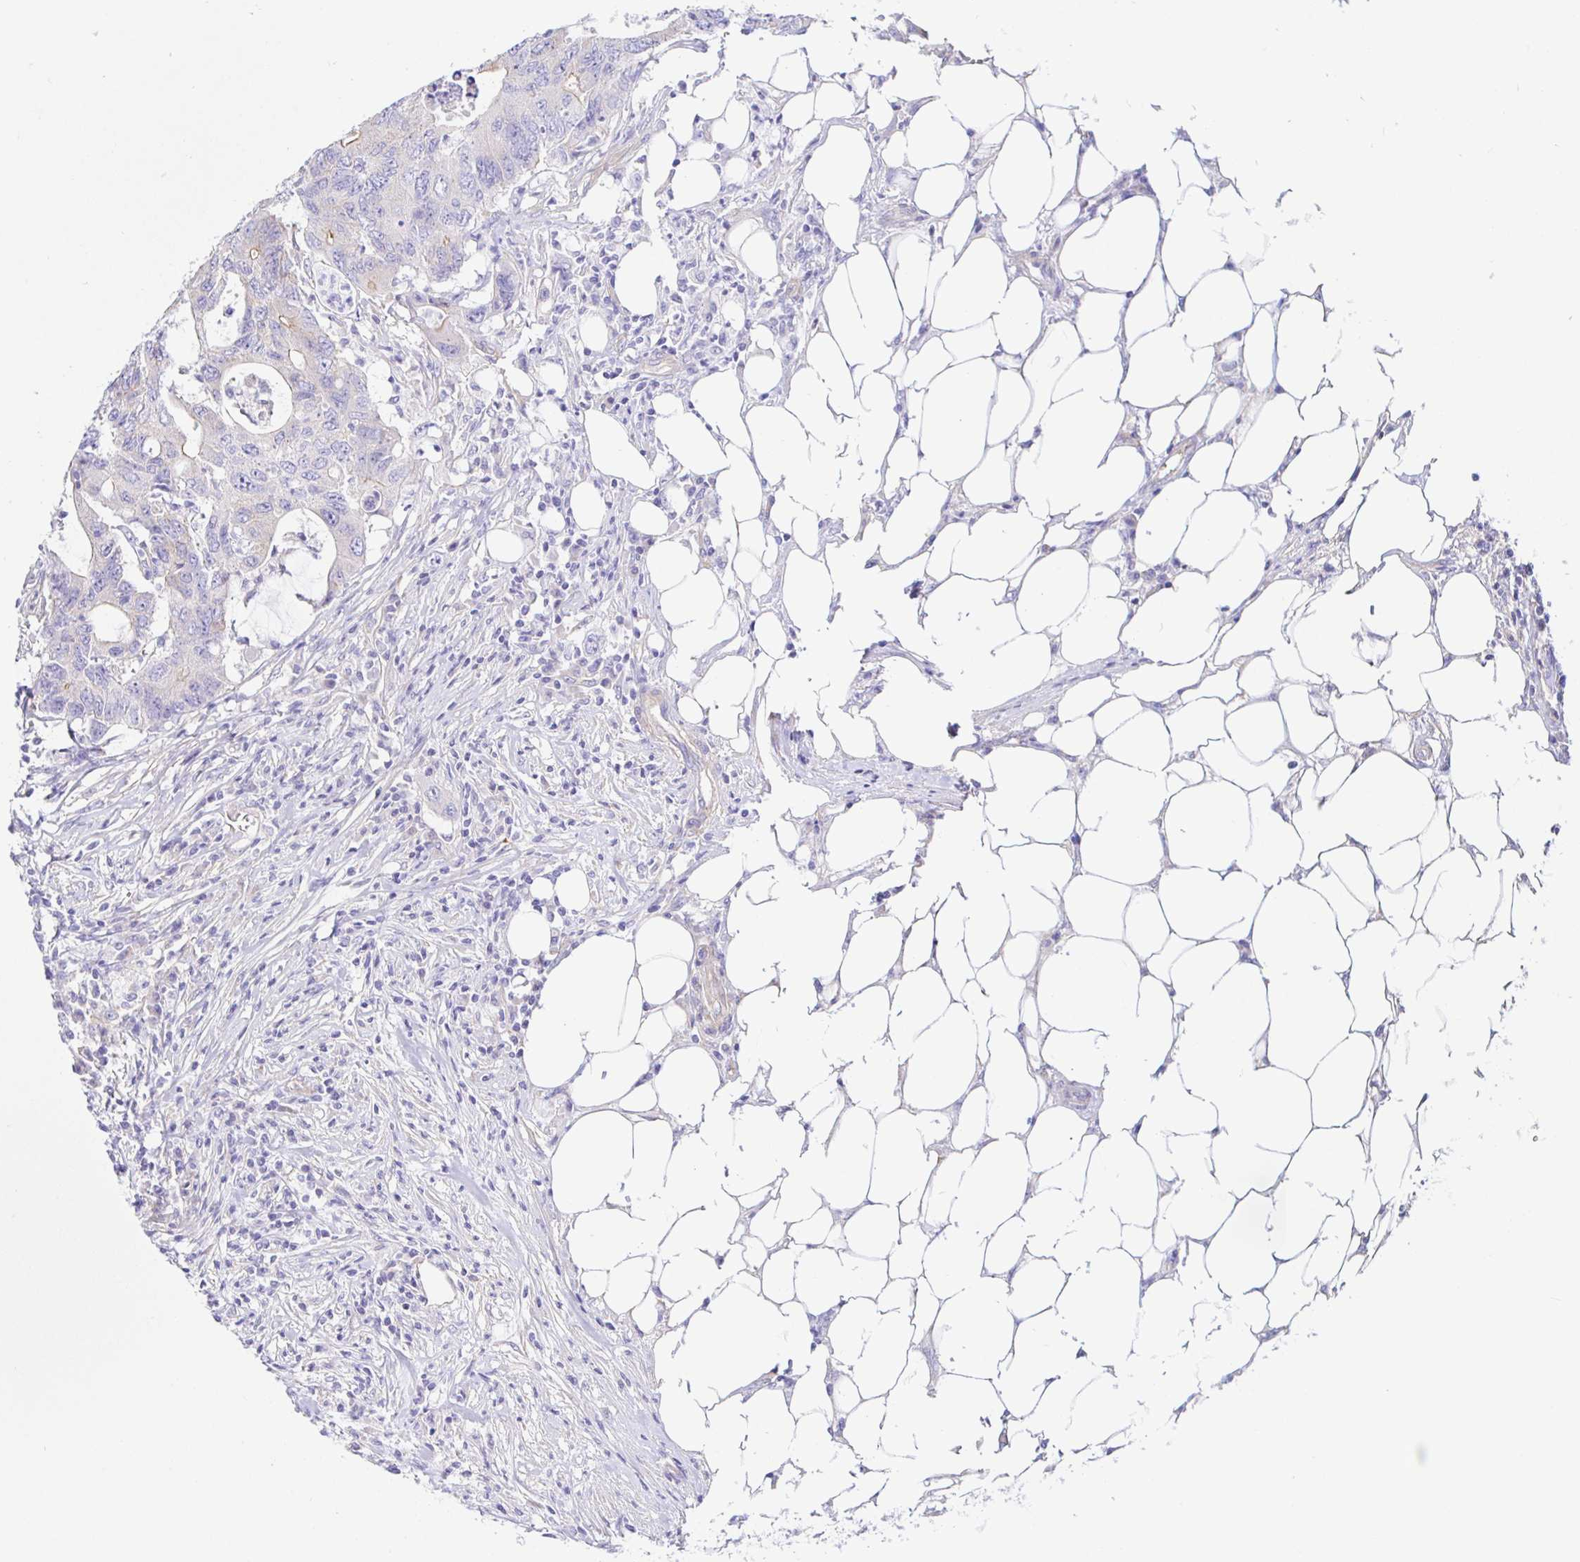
{"staining": {"intensity": "negative", "quantity": "none", "location": "none"}, "tissue": "colorectal cancer", "cell_type": "Tumor cells", "image_type": "cancer", "snomed": [{"axis": "morphology", "description": "Adenocarcinoma, NOS"}, {"axis": "topography", "description": "Colon"}], "caption": "Immunohistochemistry micrograph of neoplastic tissue: colorectal adenocarcinoma stained with DAB (3,3'-diaminobenzidine) shows no significant protein positivity in tumor cells.", "gene": "ARL4D", "patient": {"sex": "male", "age": 71}}